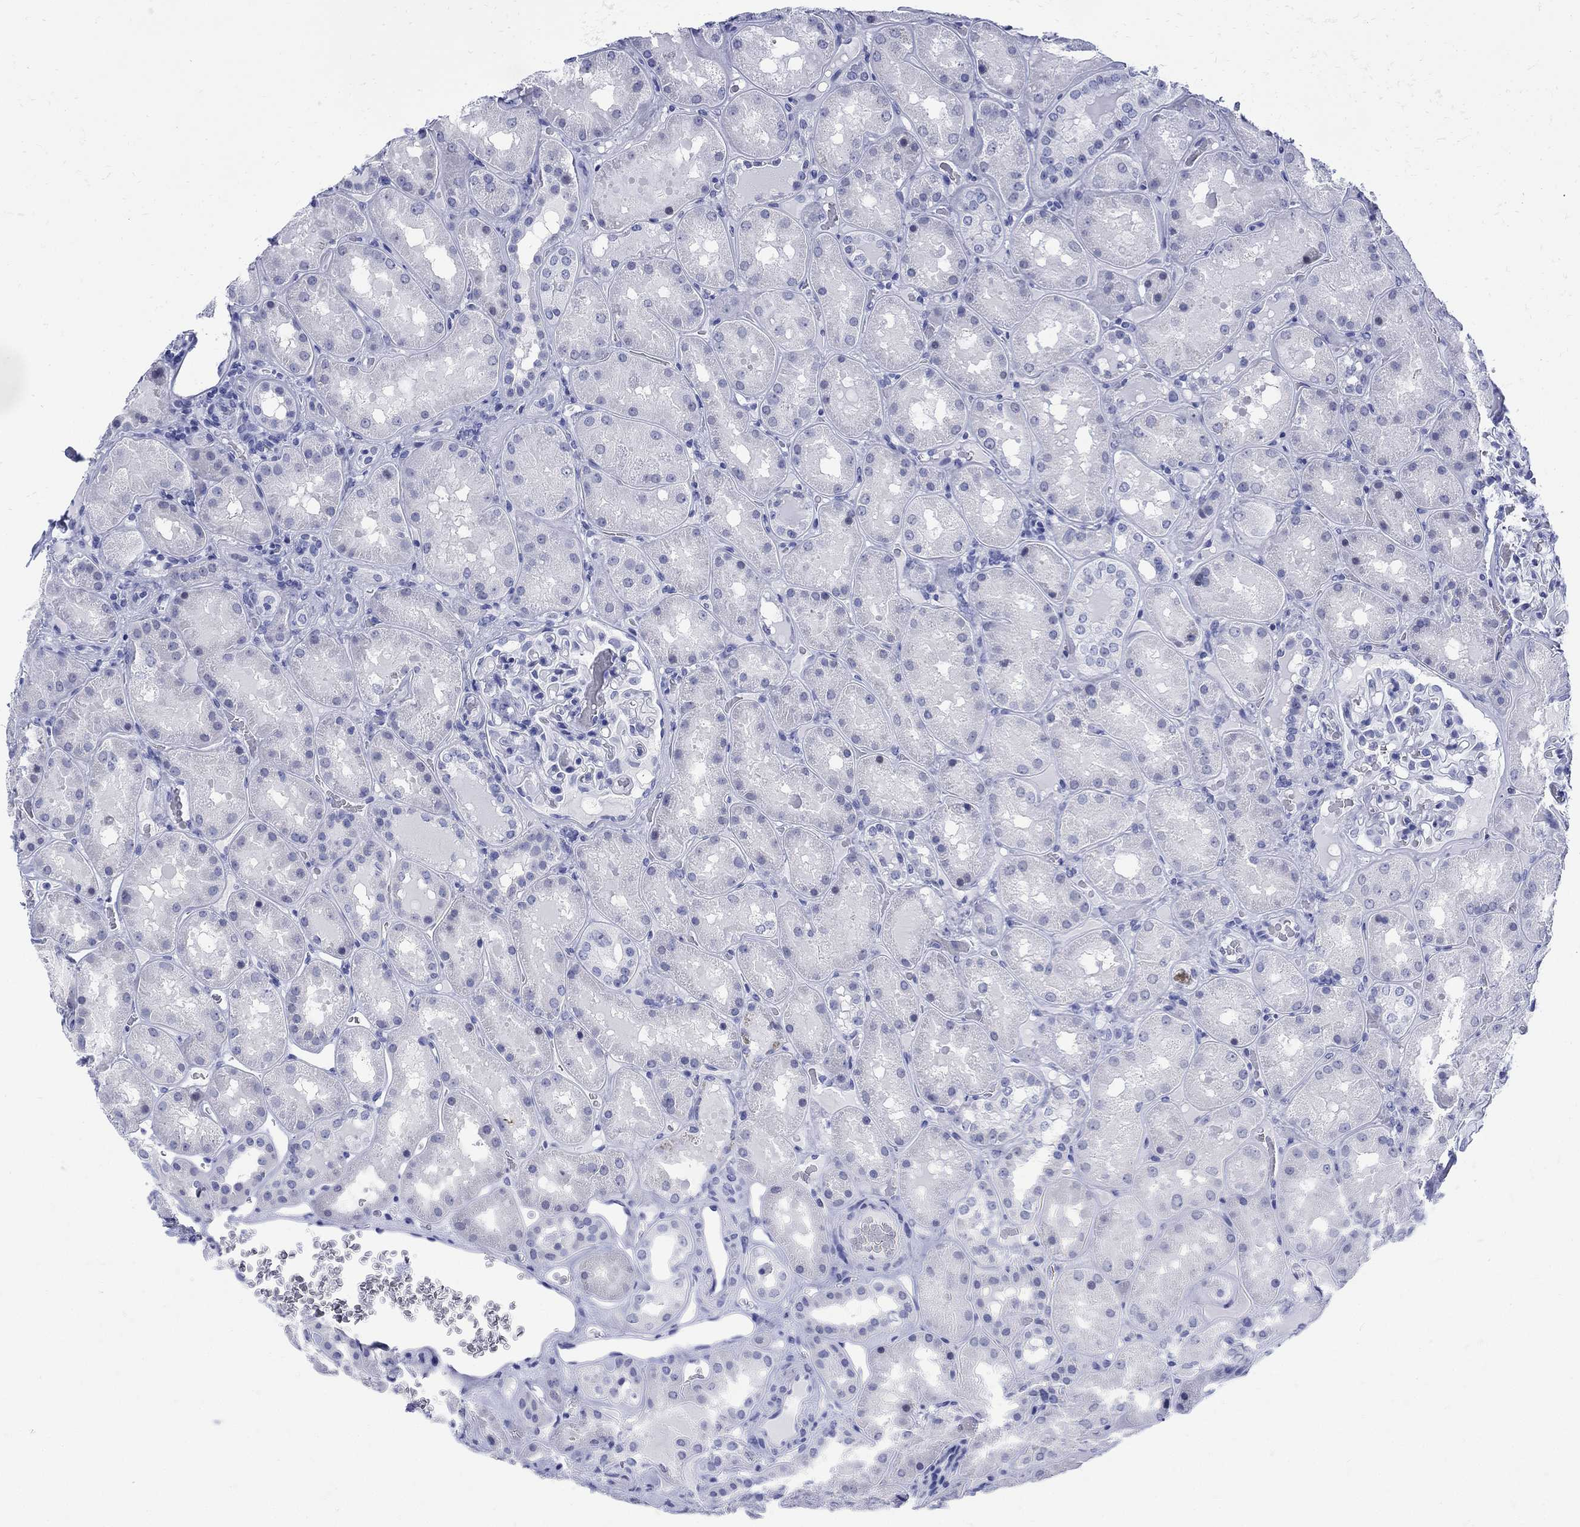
{"staining": {"intensity": "negative", "quantity": "none", "location": "none"}, "tissue": "kidney", "cell_type": "Cells in glomeruli", "image_type": "normal", "snomed": [{"axis": "morphology", "description": "Normal tissue, NOS"}, {"axis": "topography", "description": "Kidney"}], "caption": "This photomicrograph is of normal kidney stained with immunohistochemistry (IHC) to label a protein in brown with the nuclei are counter-stained blue. There is no staining in cells in glomeruli. (Brightfield microscopy of DAB immunohistochemistry (IHC) at high magnification).", "gene": "KRT76", "patient": {"sex": "male", "age": 73}}